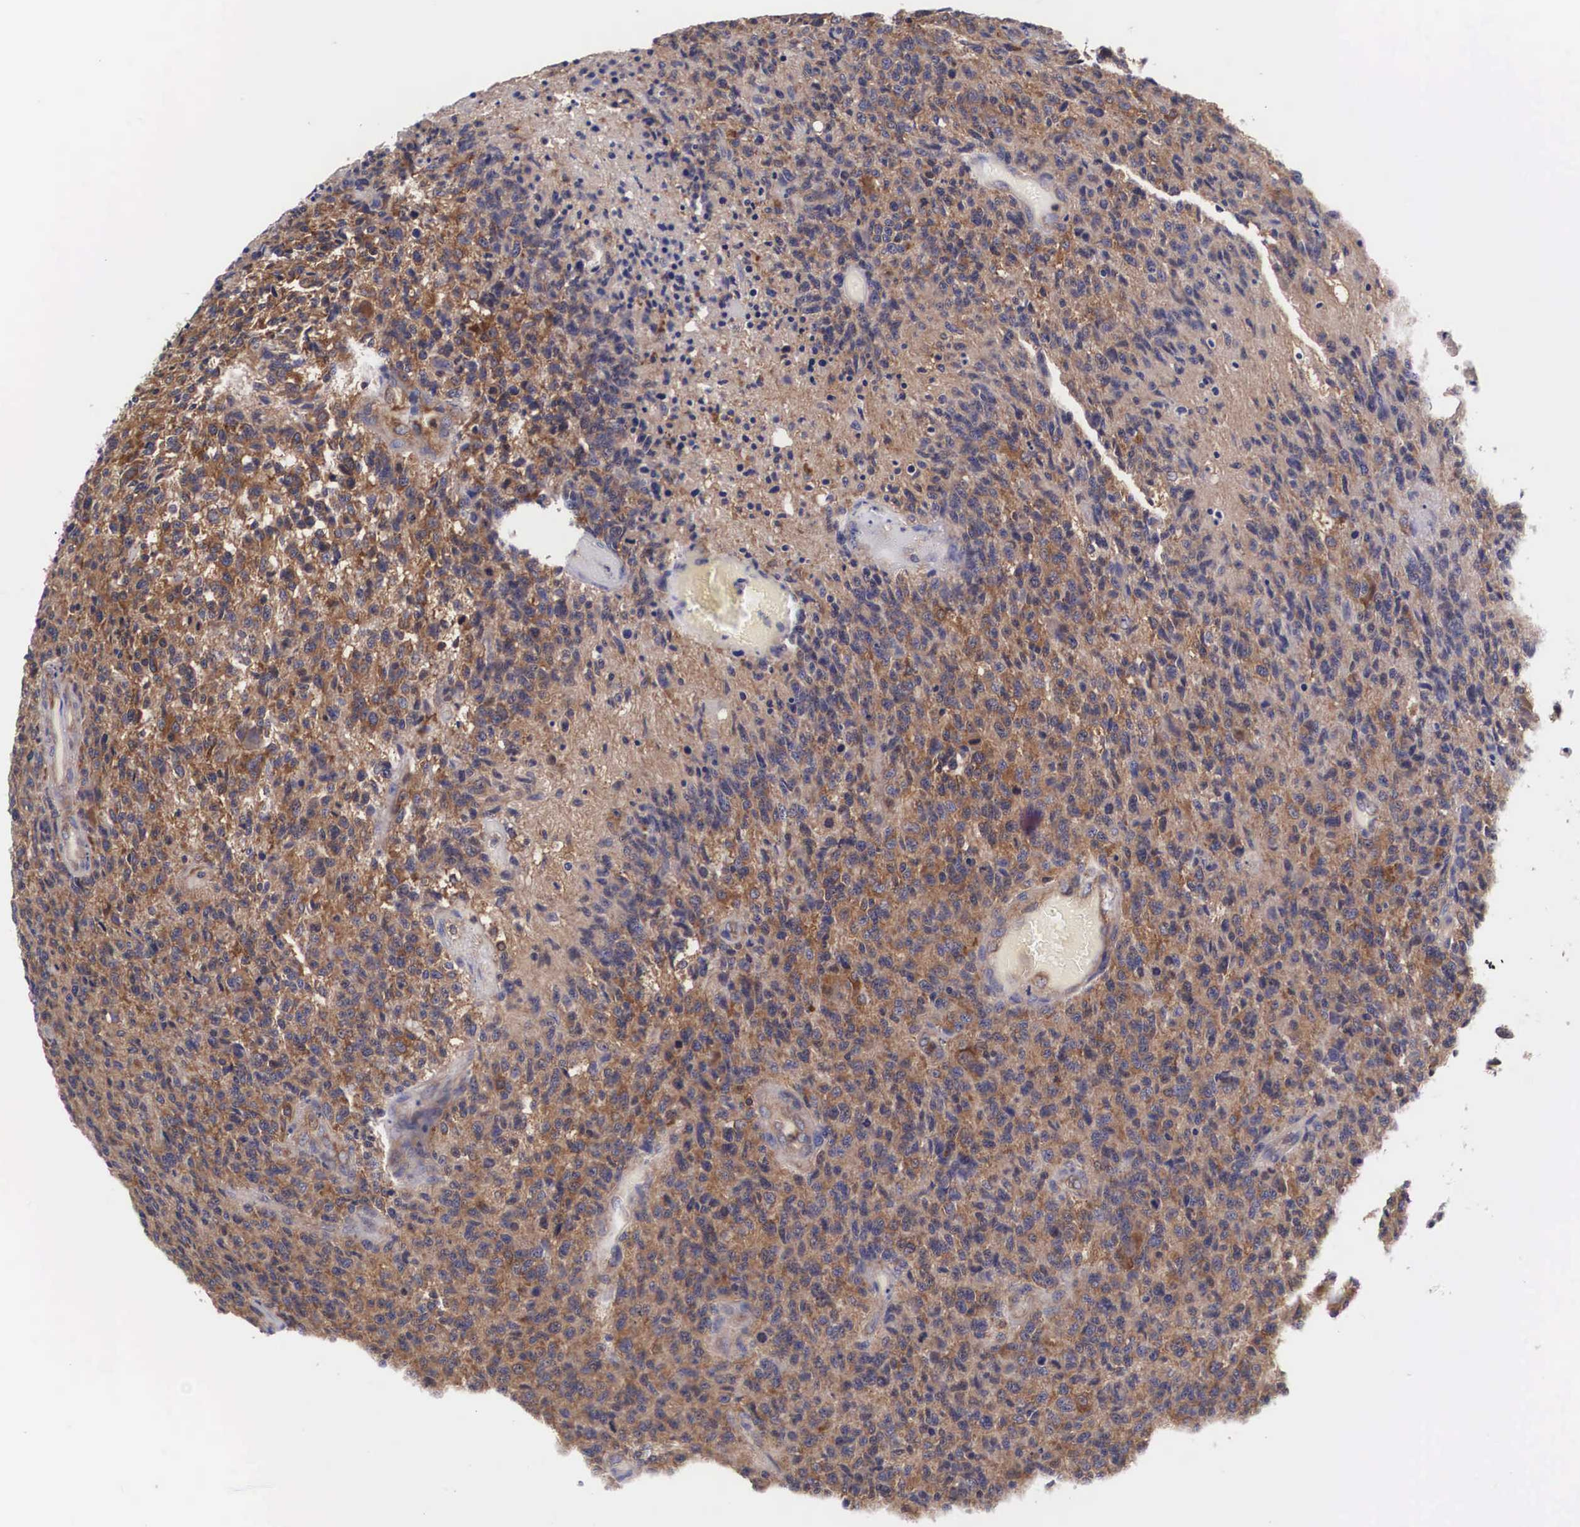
{"staining": {"intensity": "moderate", "quantity": ">75%", "location": "cytoplasmic/membranous"}, "tissue": "glioma", "cell_type": "Tumor cells", "image_type": "cancer", "snomed": [{"axis": "morphology", "description": "Glioma, malignant, High grade"}, {"axis": "topography", "description": "Brain"}], "caption": "A brown stain highlights moderate cytoplasmic/membranous positivity of a protein in malignant high-grade glioma tumor cells. (Stains: DAB (3,3'-diaminobenzidine) in brown, nuclei in blue, Microscopy: brightfield microscopy at high magnification).", "gene": "GRIPAP1", "patient": {"sex": "male", "age": 36}}